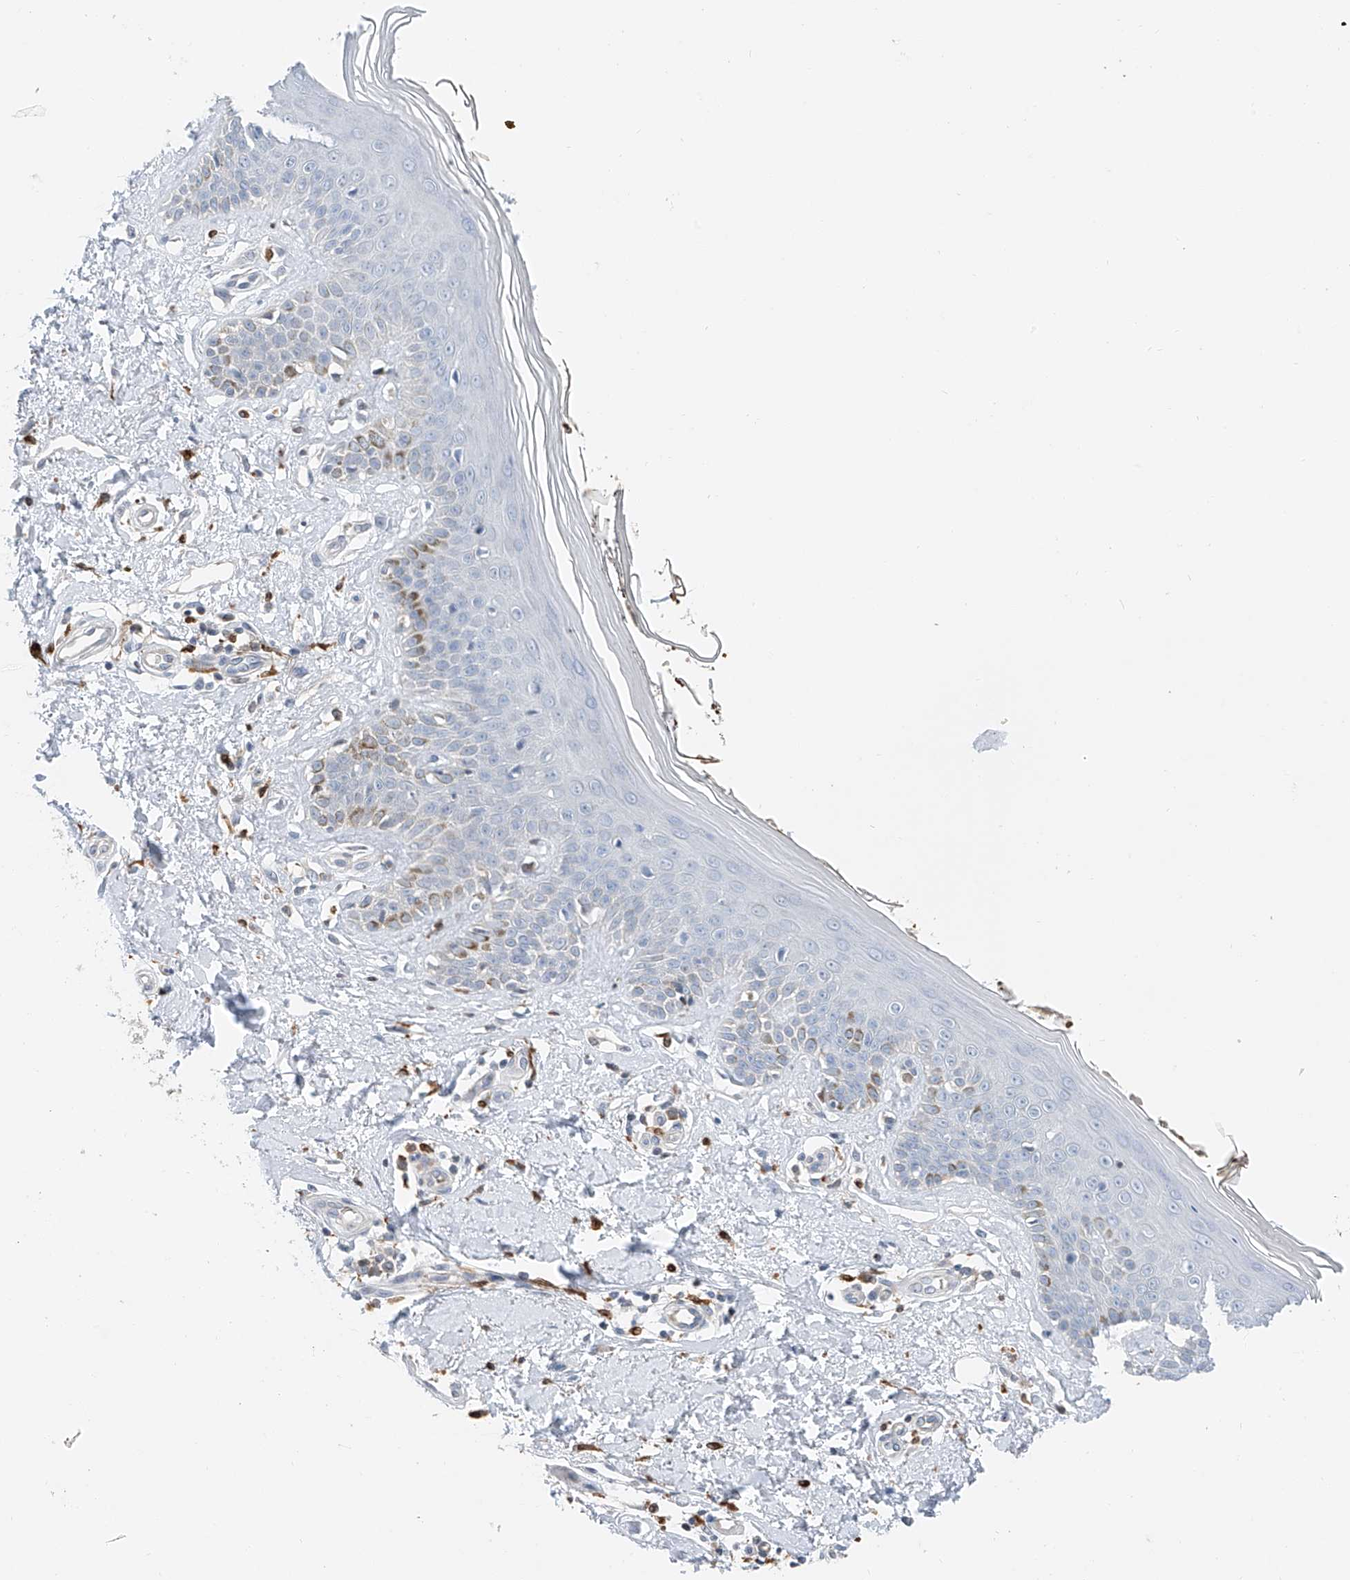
{"staining": {"intensity": "moderate", "quantity": ">75%", "location": "cytoplasmic/membranous"}, "tissue": "skin", "cell_type": "Fibroblasts", "image_type": "normal", "snomed": [{"axis": "morphology", "description": "Normal tissue, NOS"}, {"axis": "topography", "description": "Skin"}], "caption": "IHC image of normal skin: skin stained using IHC shows medium levels of moderate protein expression localized specifically in the cytoplasmic/membranous of fibroblasts, appearing as a cytoplasmic/membranous brown color.", "gene": "TBXAS1", "patient": {"sex": "female", "age": 64}}